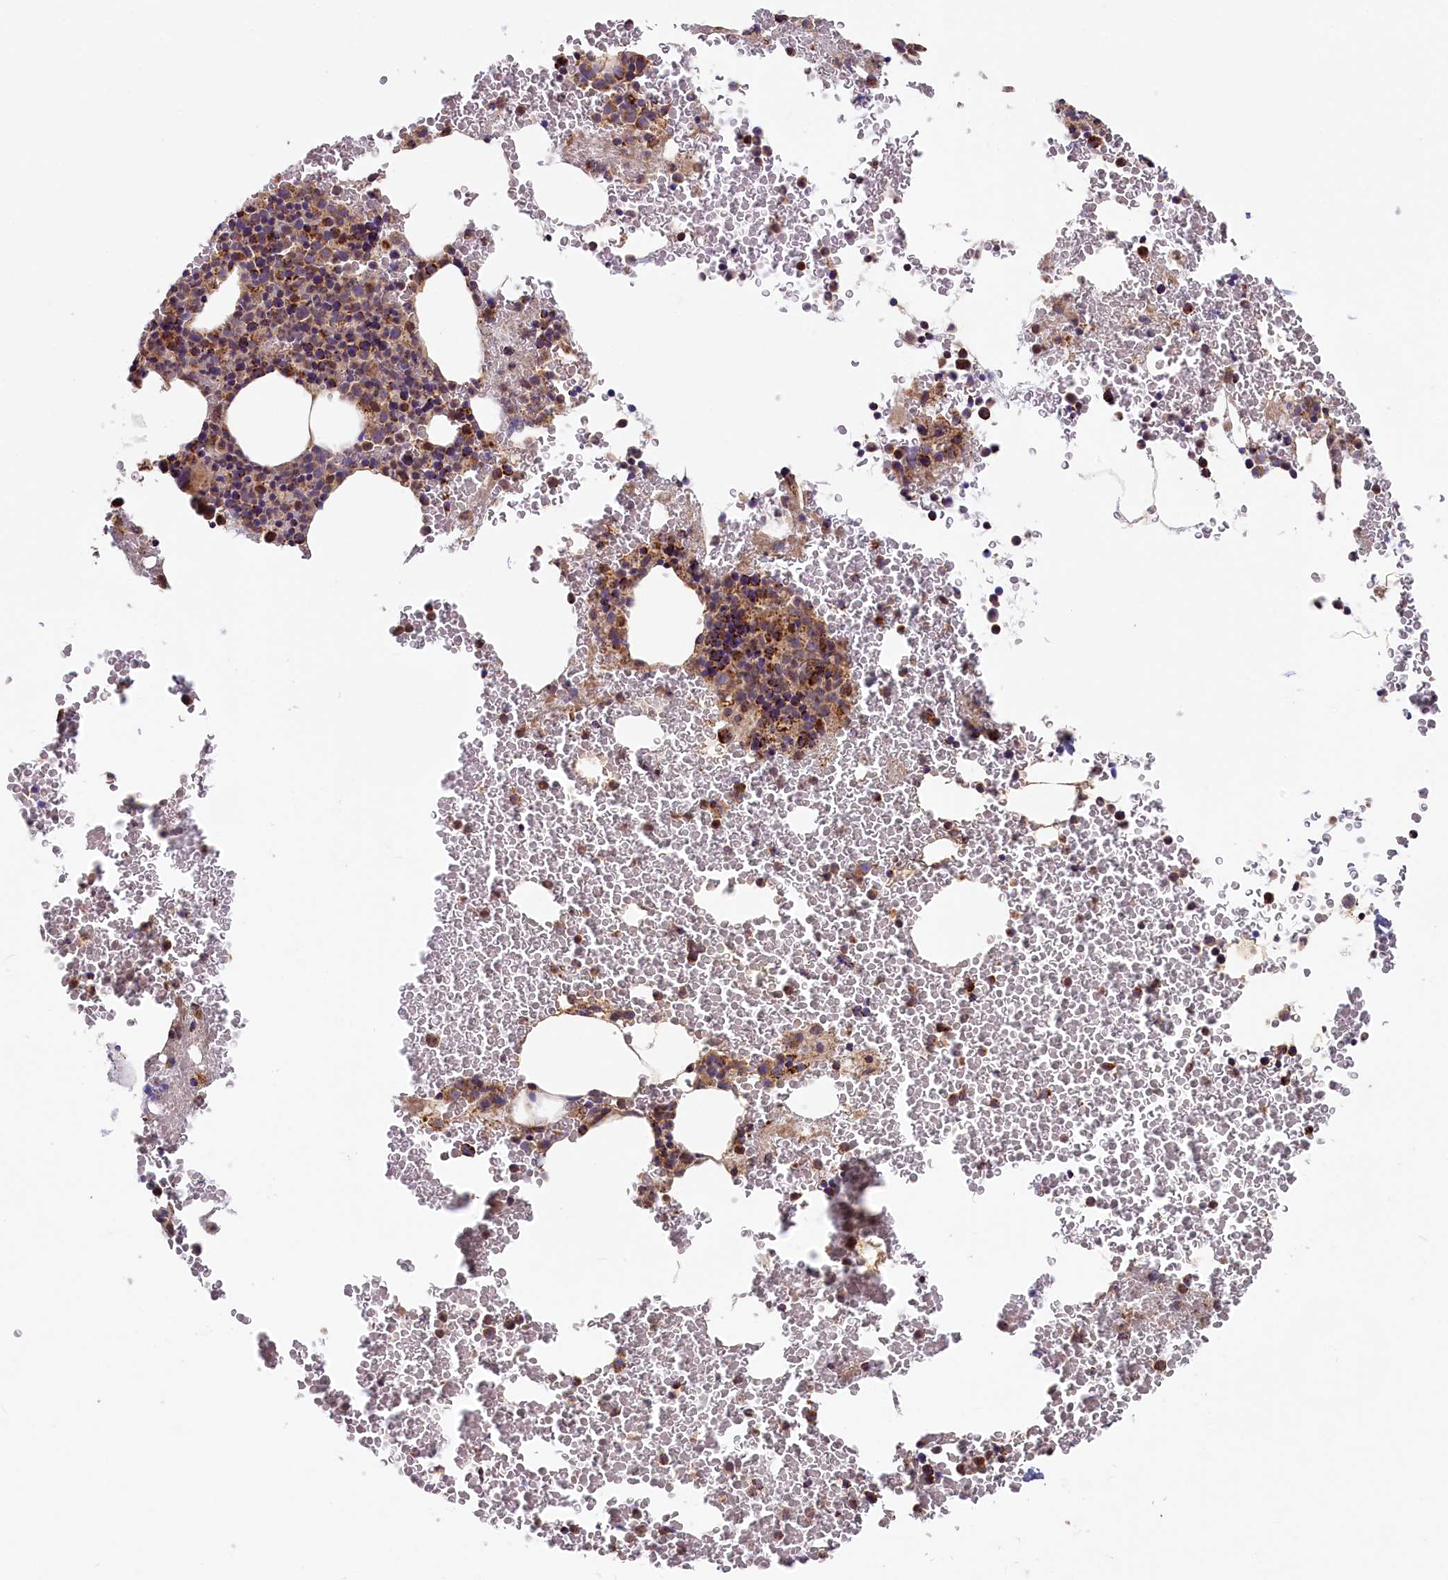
{"staining": {"intensity": "moderate", "quantity": "25%-75%", "location": "cytoplasmic/membranous"}, "tissue": "bone marrow", "cell_type": "Hematopoietic cells", "image_type": "normal", "snomed": [{"axis": "morphology", "description": "Normal tissue, NOS"}, {"axis": "morphology", "description": "Inflammation, NOS"}, {"axis": "topography", "description": "Bone marrow"}], "caption": "Bone marrow stained with a brown dye displays moderate cytoplasmic/membranous positive staining in about 25%-75% of hematopoietic cells.", "gene": "MACROD1", "patient": {"sex": "female", "age": 78}}